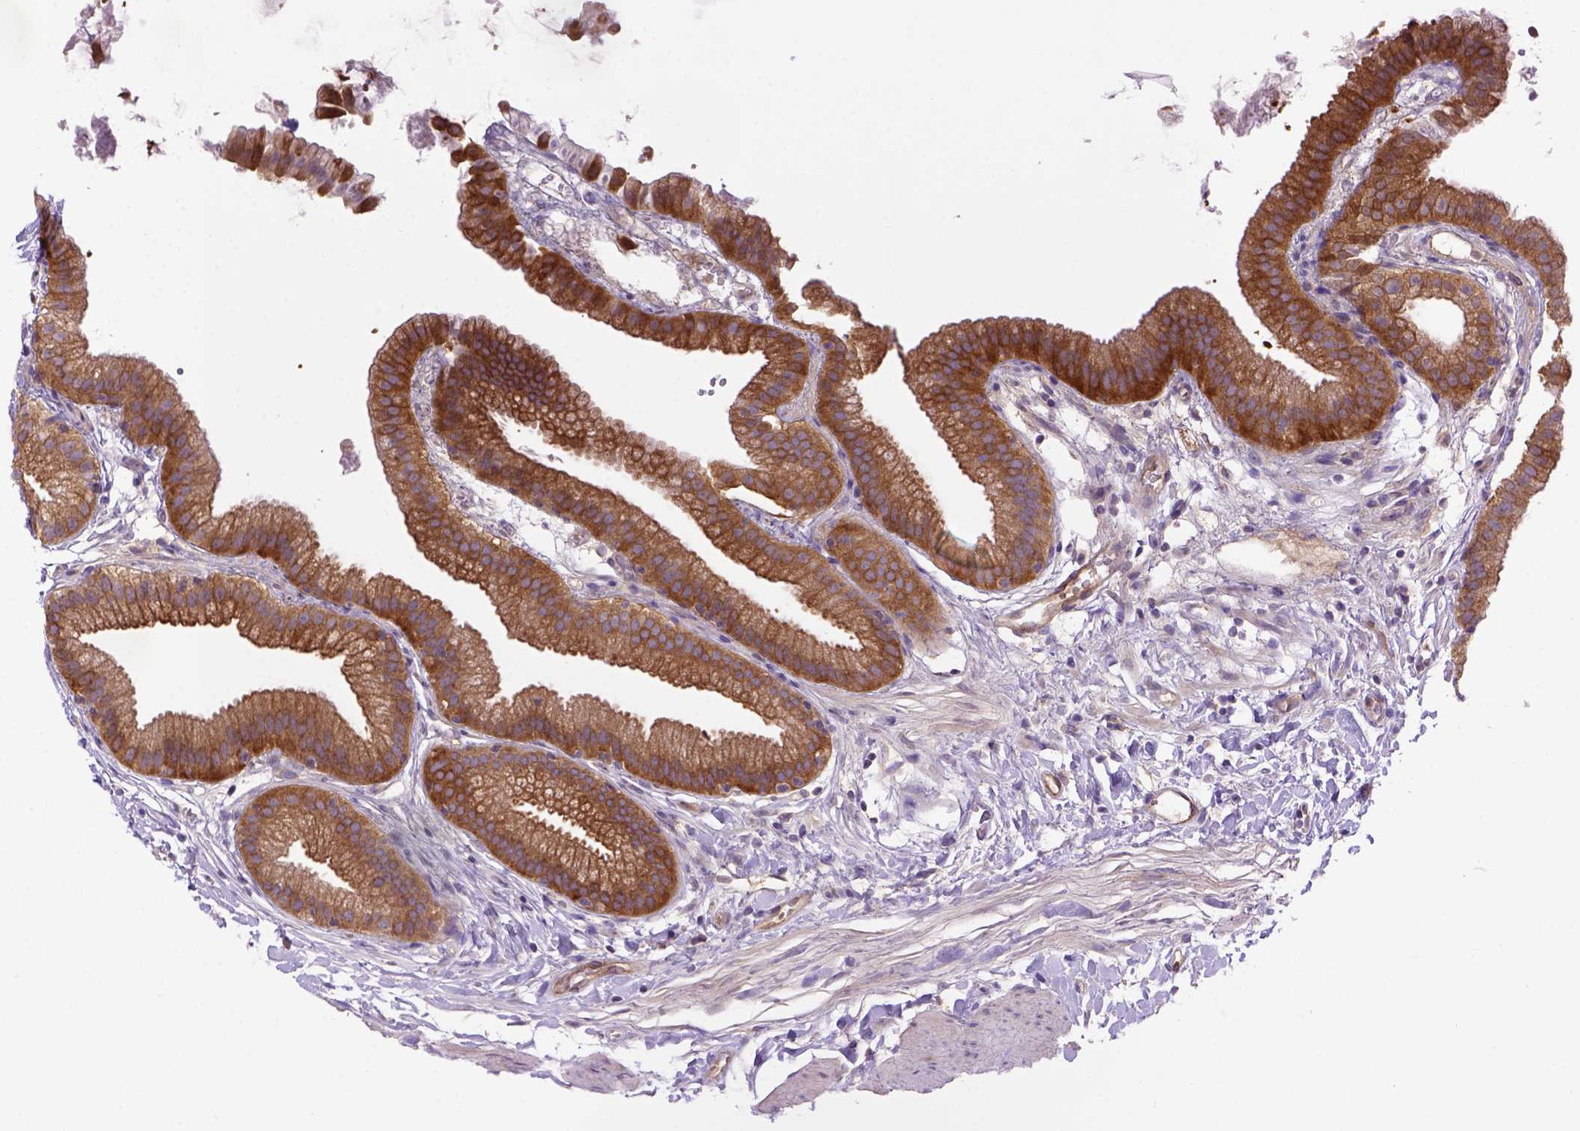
{"staining": {"intensity": "moderate", "quantity": ">75%", "location": "cytoplasmic/membranous"}, "tissue": "gallbladder", "cell_type": "Glandular cells", "image_type": "normal", "snomed": [{"axis": "morphology", "description": "Normal tissue, NOS"}, {"axis": "topography", "description": "Gallbladder"}], "caption": "Unremarkable gallbladder was stained to show a protein in brown. There is medium levels of moderate cytoplasmic/membranous staining in about >75% of glandular cells.", "gene": "CASKIN2", "patient": {"sex": "female", "age": 63}}